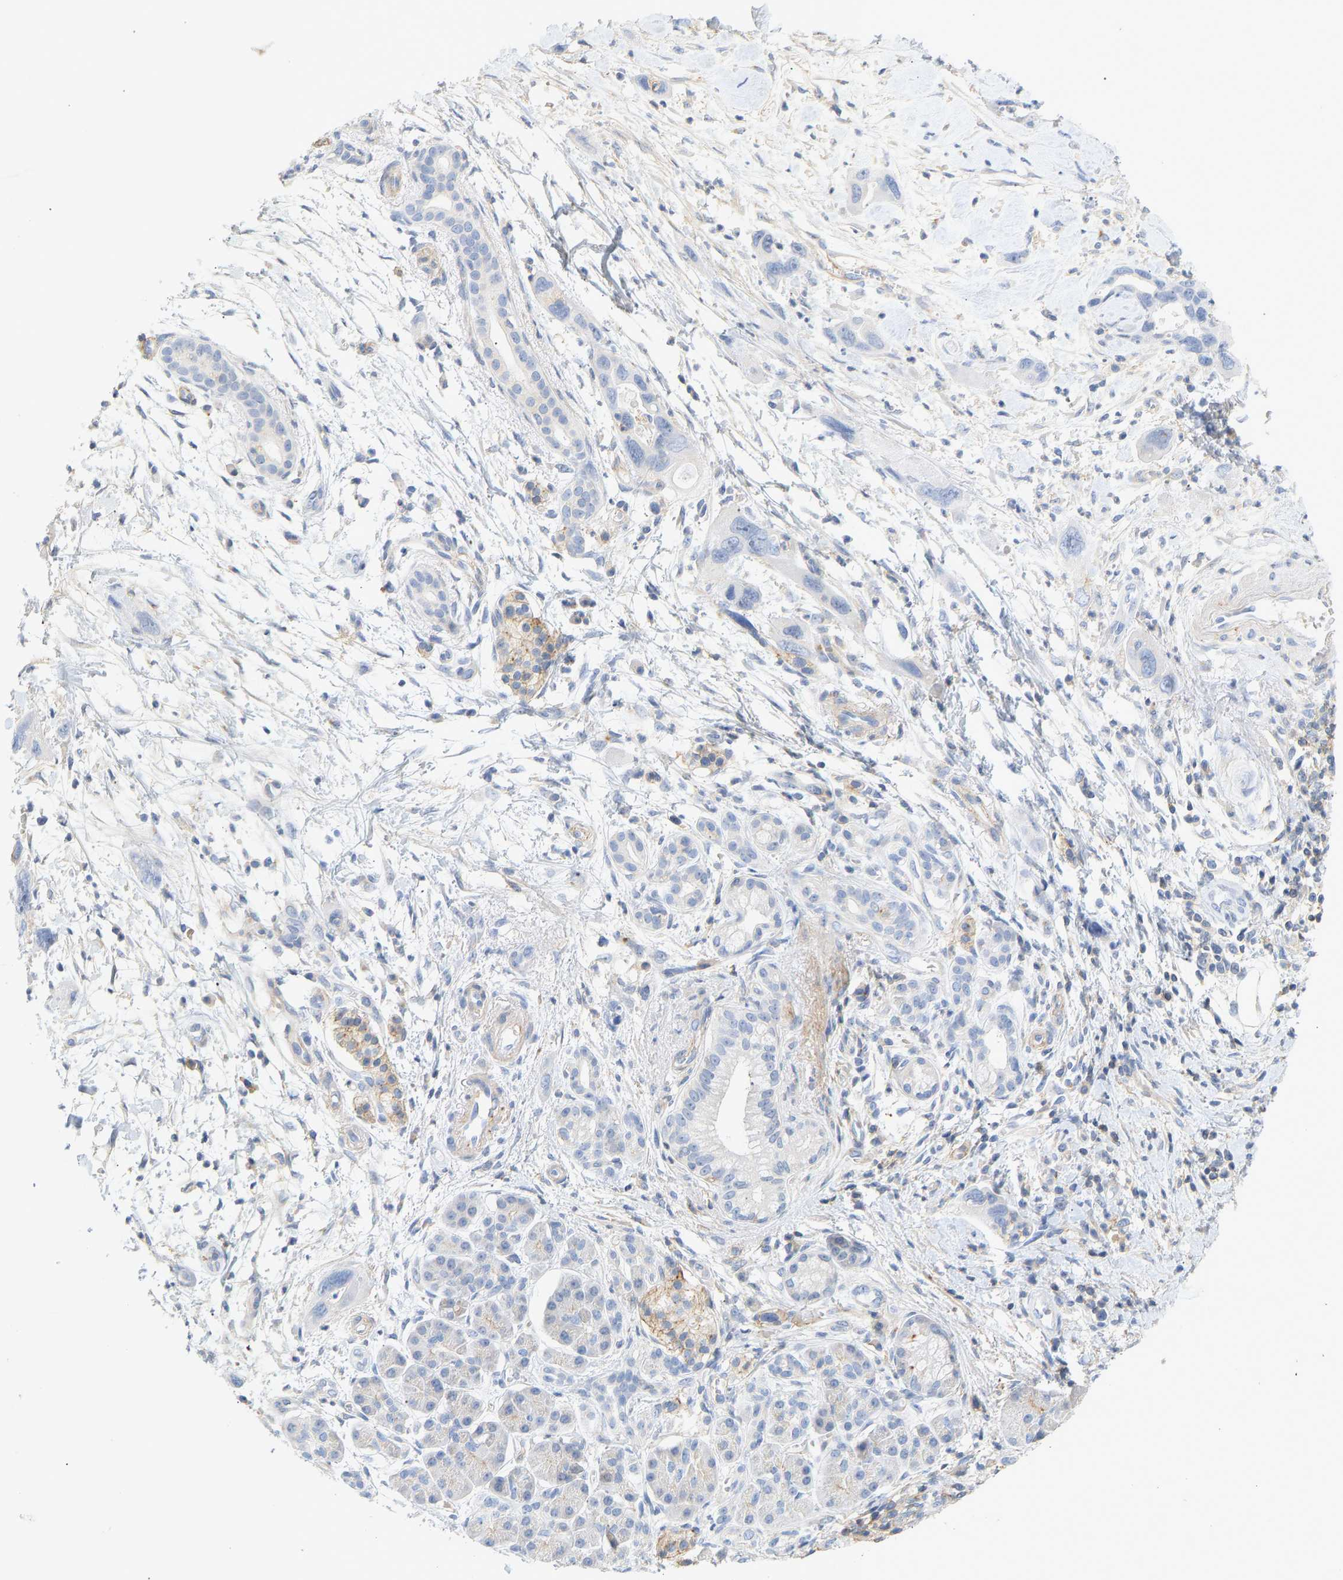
{"staining": {"intensity": "negative", "quantity": "none", "location": "none"}, "tissue": "pancreatic cancer", "cell_type": "Tumor cells", "image_type": "cancer", "snomed": [{"axis": "morphology", "description": "Adenocarcinoma, NOS"}, {"axis": "topography", "description": "Pancreas"}], "caption": "Immunohistochemistry of human adenocarcinoma (pancreatic) demonstrates no positivity in tumor cells.", "gene": "BVES", "patient": {"sex": "female", "age": 70}}